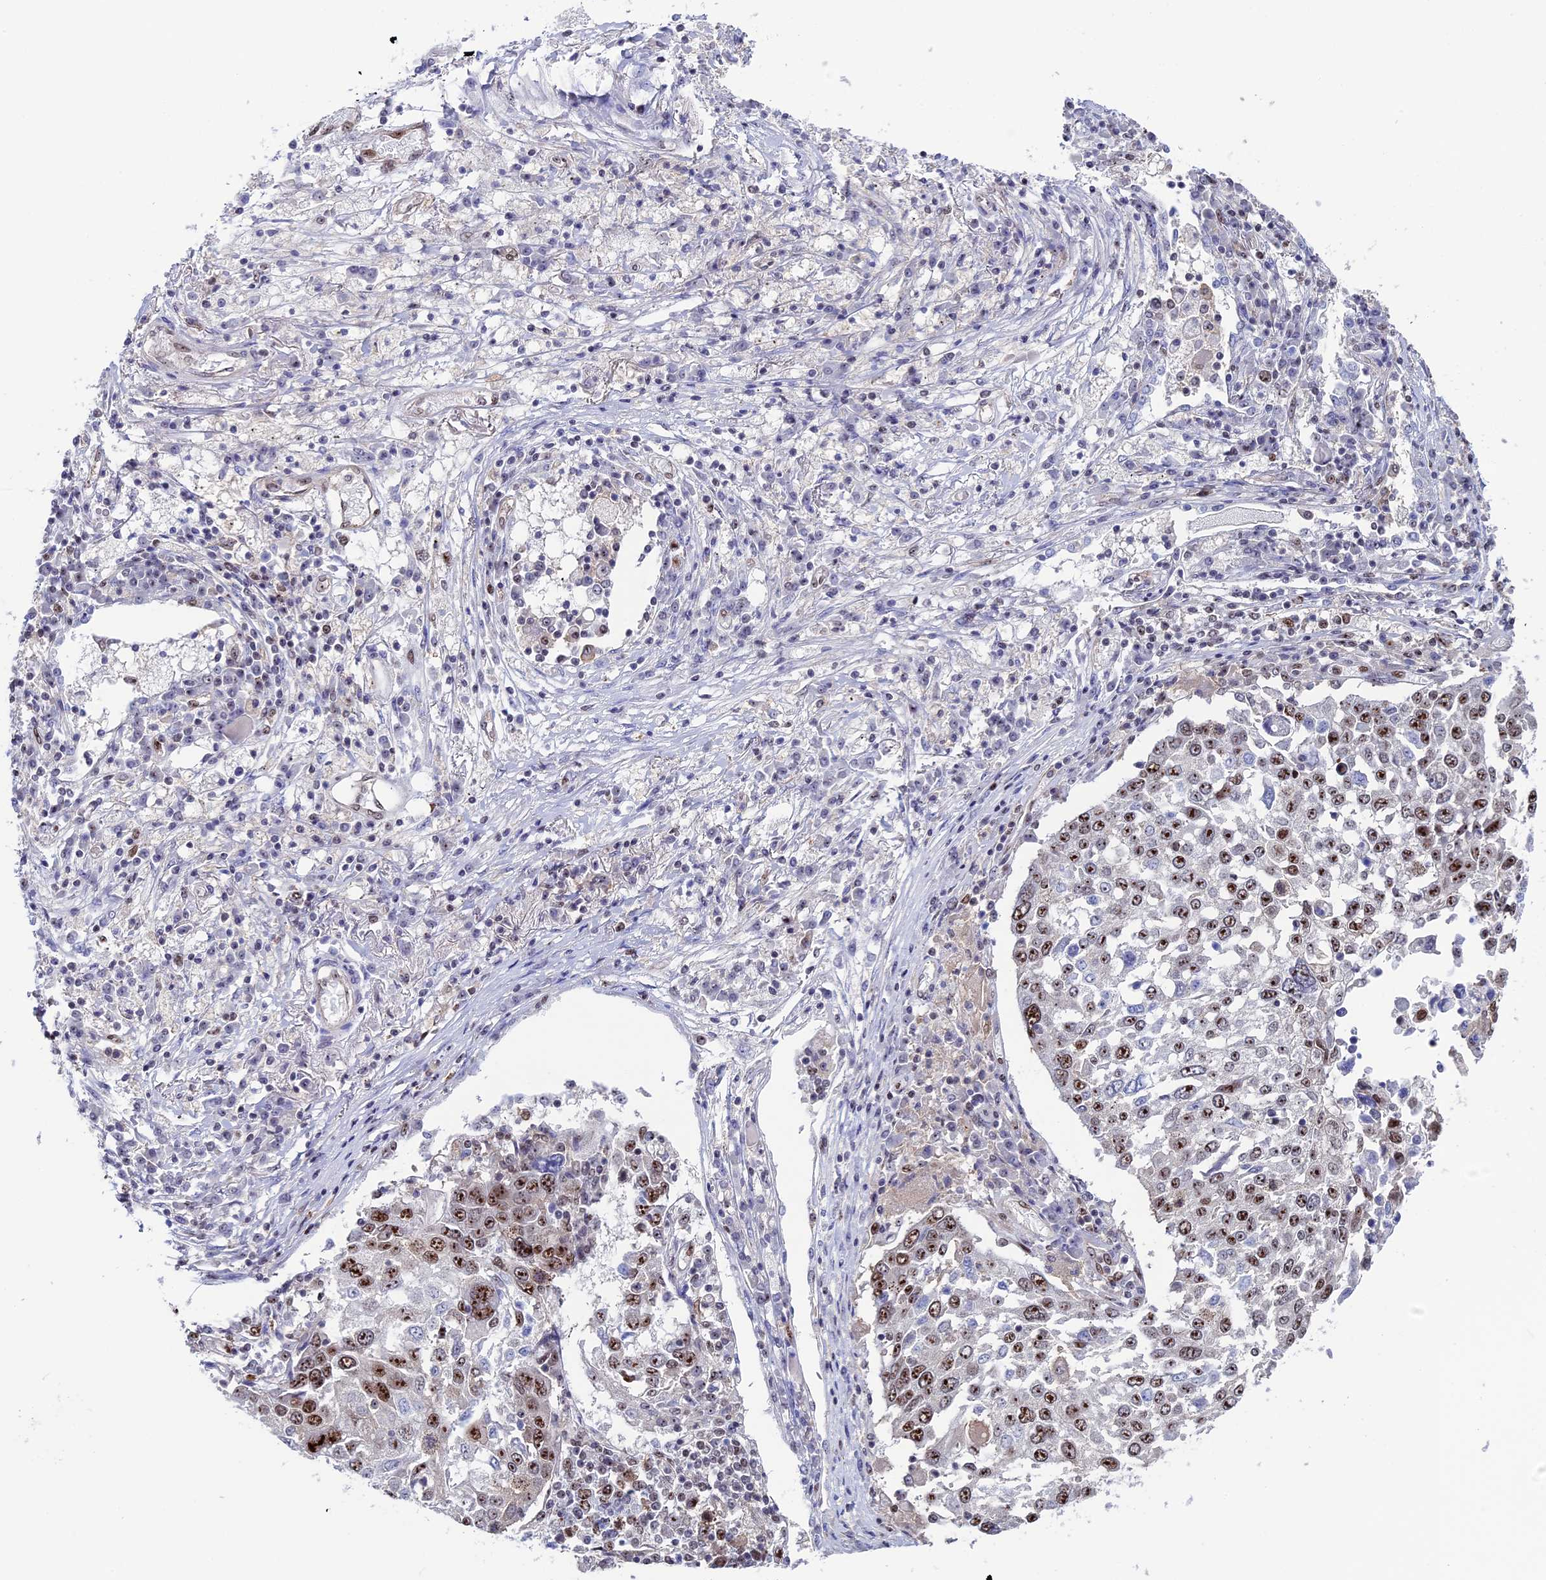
{"staining": {"intensity": "moderate", "quantity": ">75%", "location": "nuclear"}, "tissue": "lung cancer", "cell_type": "Tumor cells", "image_type": "cancer", "snomed": [{"axis": "morphology", "description": "Squamous cell carcinoma, NOS"}, {"axis": "topography", "description": "Lung"}], "caption": "Squamous cell carcinoma (lung) tissue demonstrates moderate nuclear staining in about >75% of tumor cells", "gene": "CCDC86", "patient": {"sex": "male", "age": 65}}